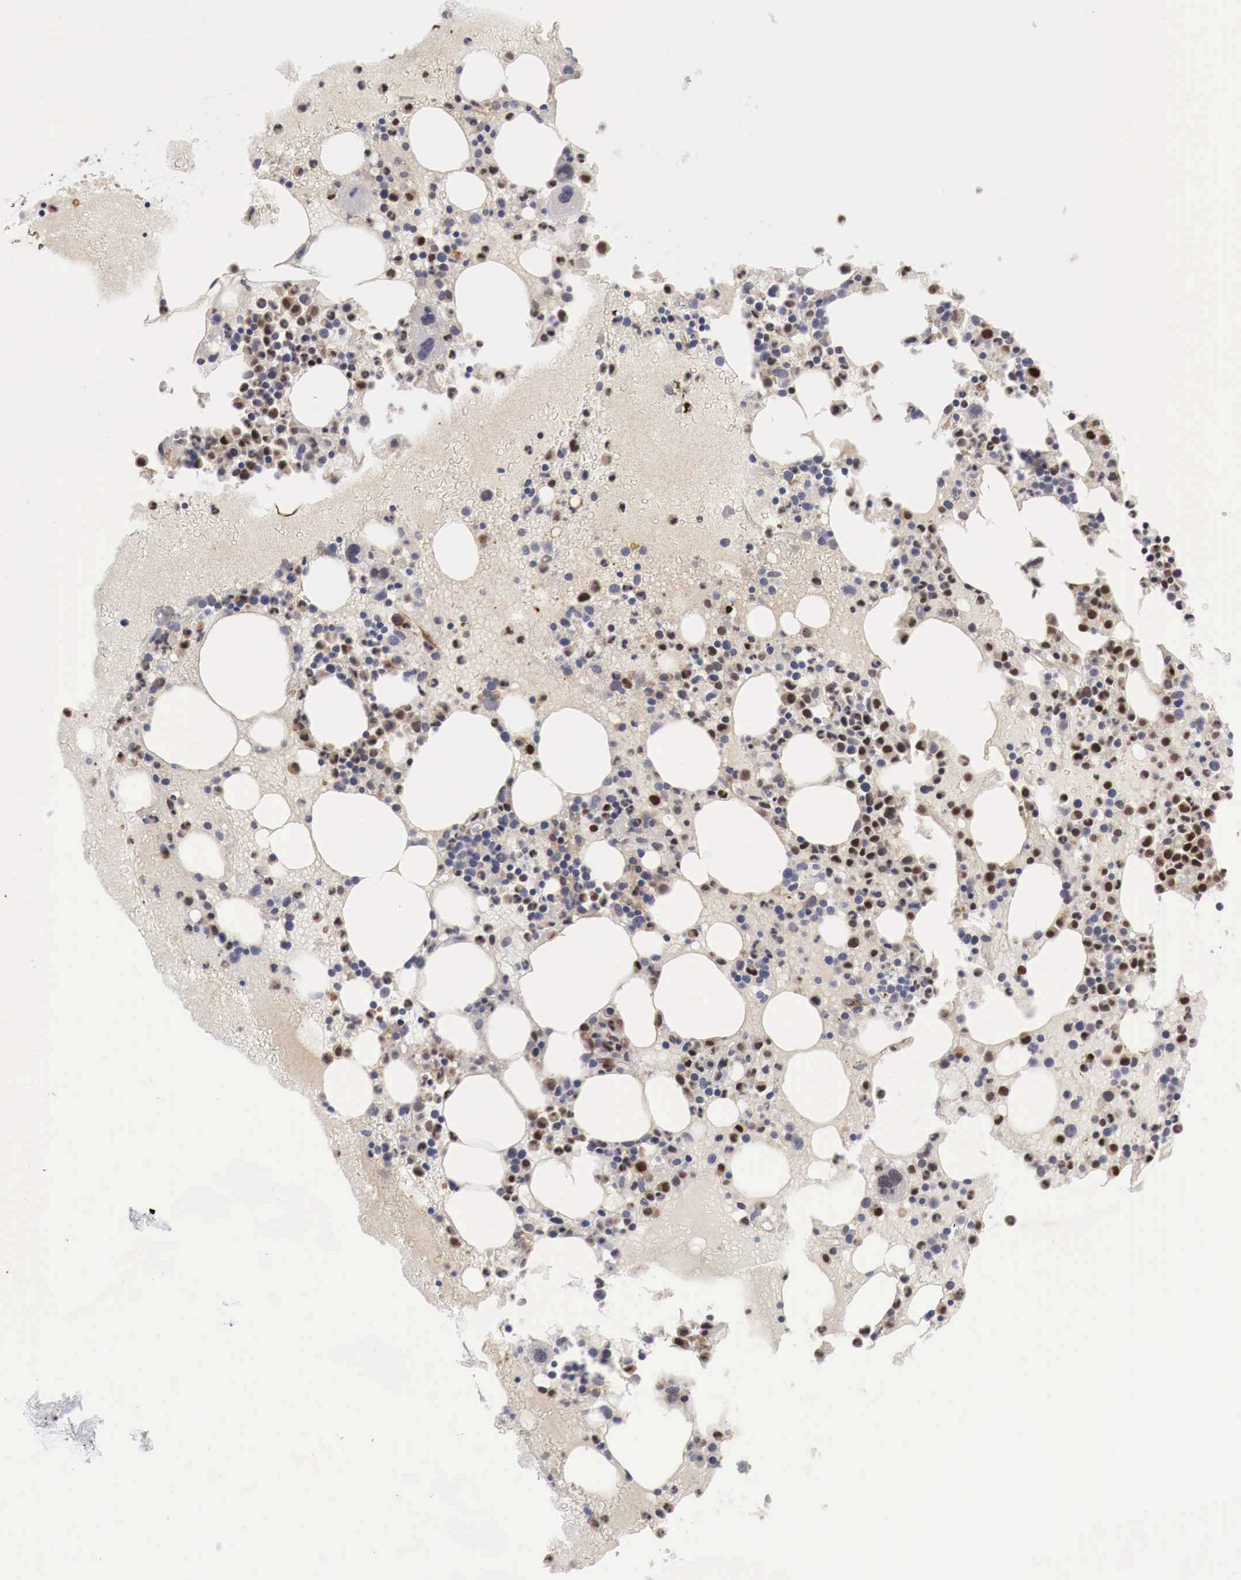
{"staining": {"intensity": "moderate", "quantity": "25%-75%", "location": "cytoplasmic/membranous,nuclear"}, "tissue": "bone marrow", "cell_type": "Hematopoietic cells", "image_type": "normal", "snomed": [{"axis": "morphology", "description": "Normal tissue, NOS"}, {"axis": "topography", "description": "Bone marrow"}], "caption": "DAB (3,3'-diaminobenzidine) immunohistochemical staining of unremarkable human bone marrow exhibits moderate cytoplasmic/membranous,nuclear protein positivity in approximately 25%-75% of hematopoietic cells.", "gene": "DACH2", "patient": {"sex": "female", "age": 74}}